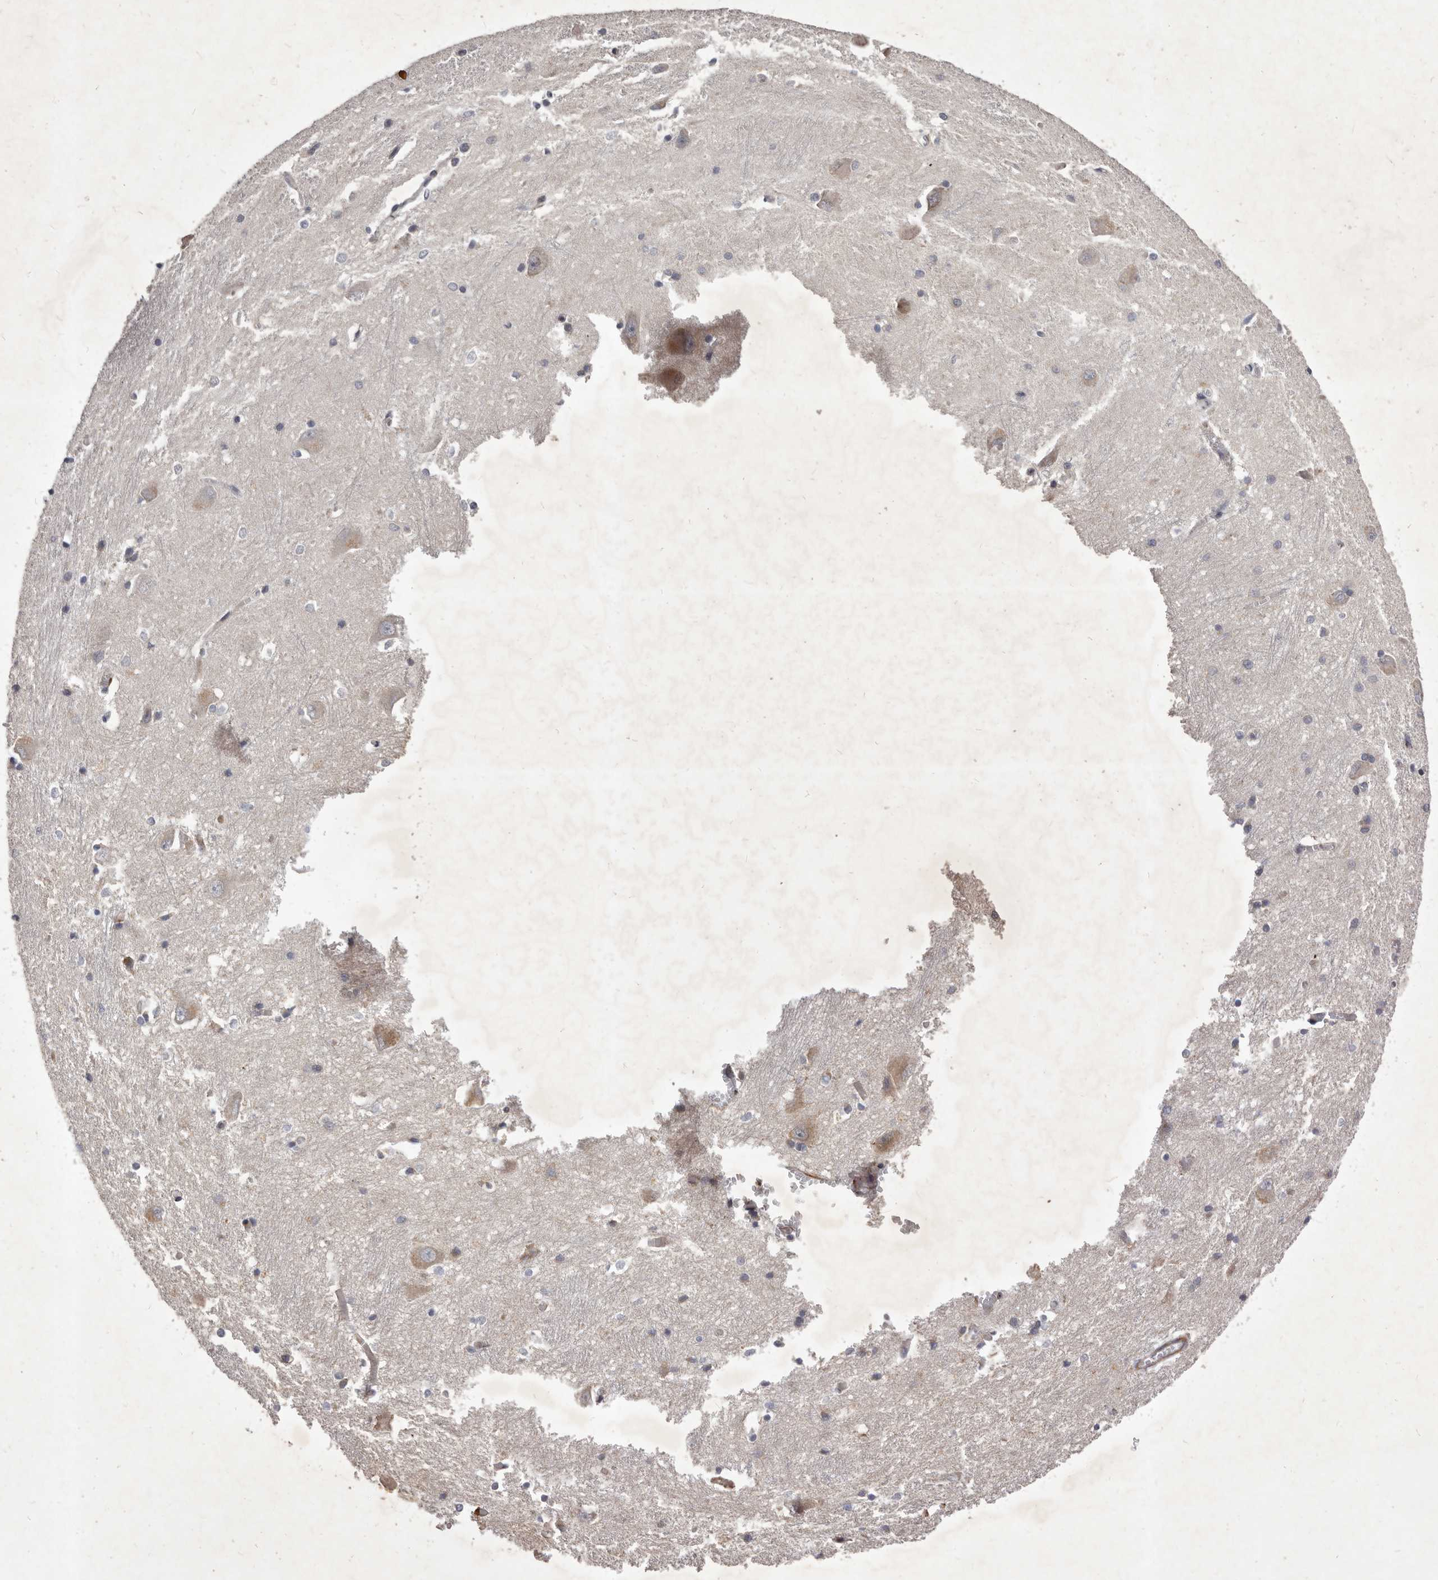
{"staining": {"intensity": "weak", "quantity": "<25%", "location": "cytoplasmic/membranous"}, "tissue": "caudate", "cell_type": "Glial cells", "image_type": "normal", "snomed": [{"axis": "morphology", "description": "Normal tissue, NOS"}, {"axis": "topography", "description": "Lateral ventricle wall"}], "caption": "This is an immunohistochemistry (IHC) photomicrograph of benign human caudate. There is no positivity in glial cells.", "gene": "ALPK1", "patient": {"sex": "male", "age": 37}}